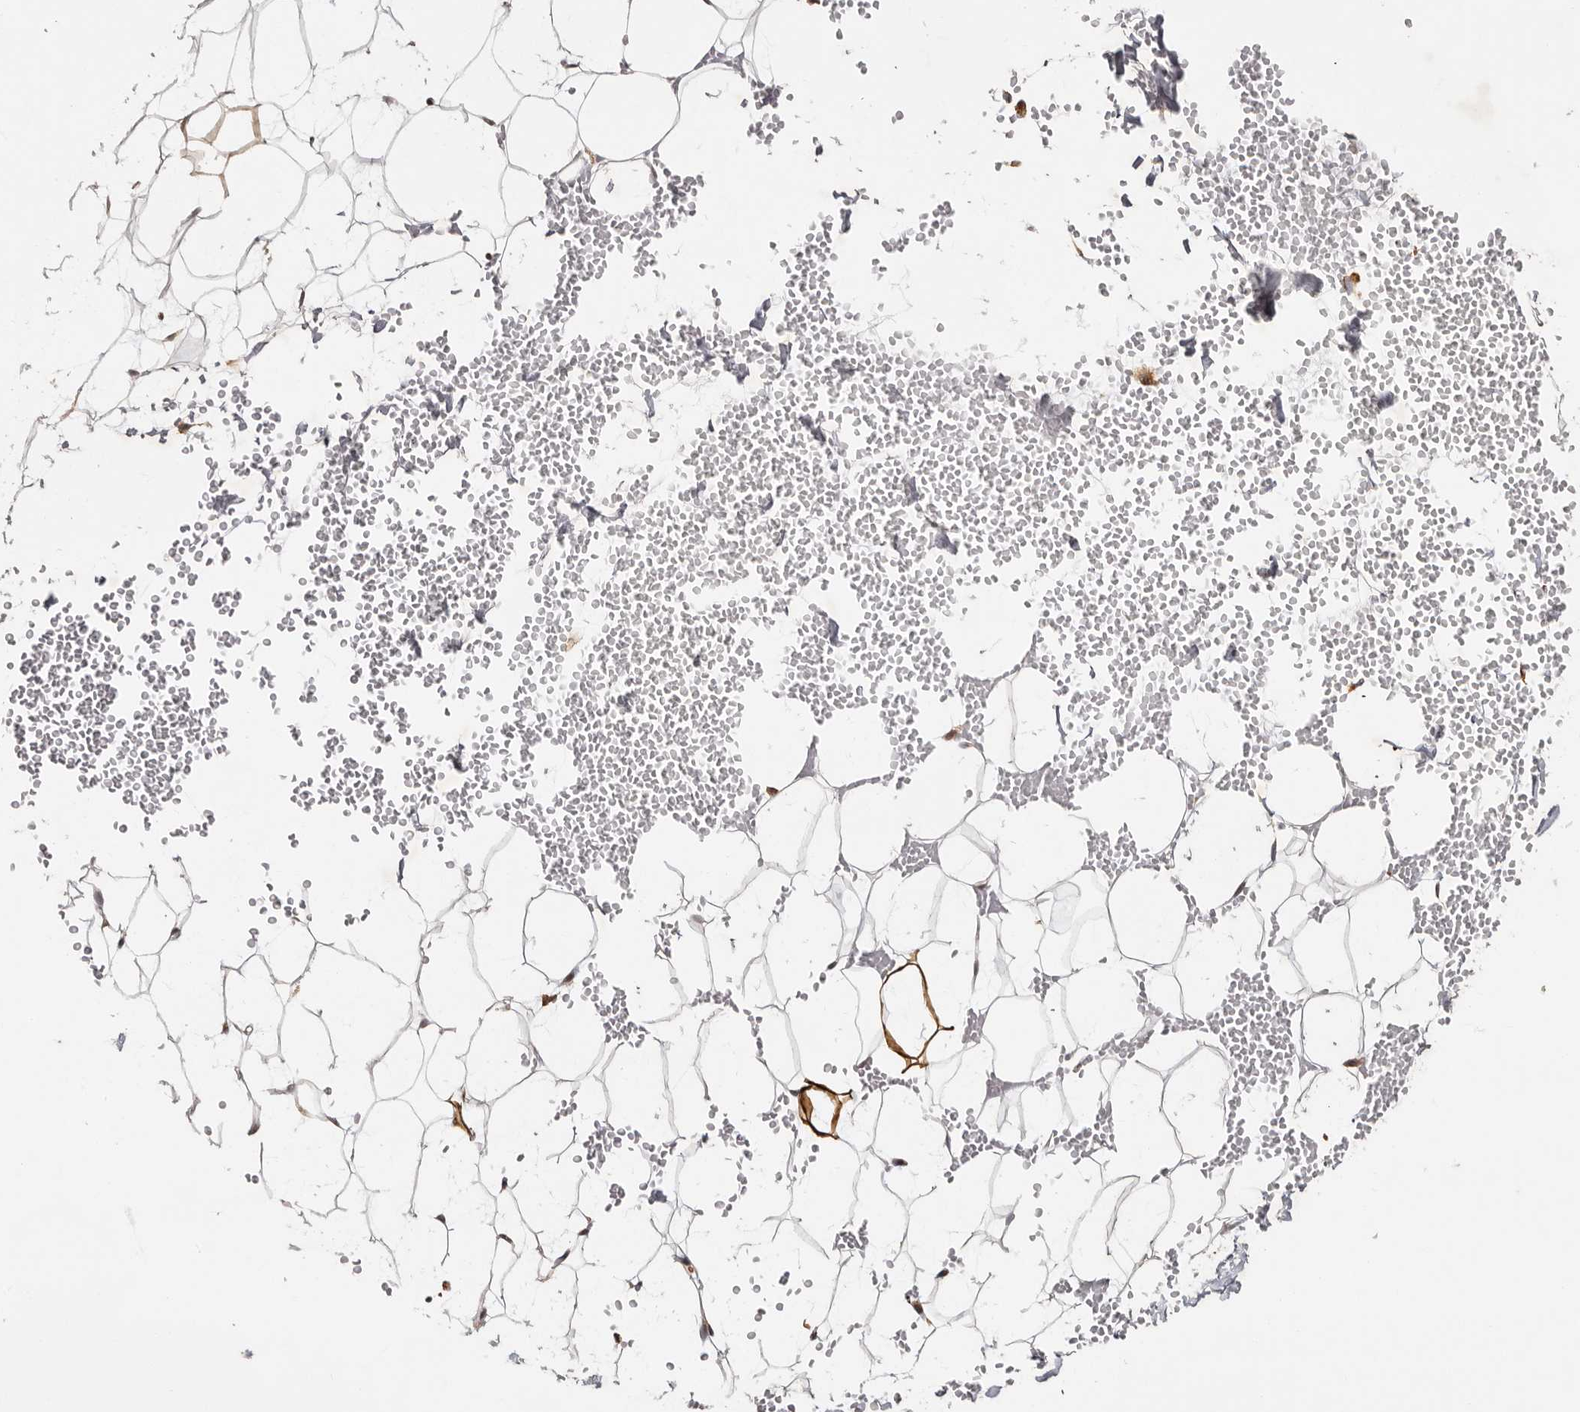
{"staining": {"intensity": "moderate", "quantity": "<25%", "location": "cytoplasmic/membranous,nuclear"}, "tissue": "adipose tissue", "cell_type": "Adipocytes", "image_type": "normal", "snomed": [{"axis": "morphology", "description": "Normal tissue, NOS"}, {"axis": "topography", "description": "Breast"}], "caption": "This image displays IHC staining of normal adipose tissue, with low moderate cytoplasmic/membranous,nuclear expression in about <25% of adipocytes.", "gene": "ZNF83", "patient": {"sex": "female", "age": 23}}